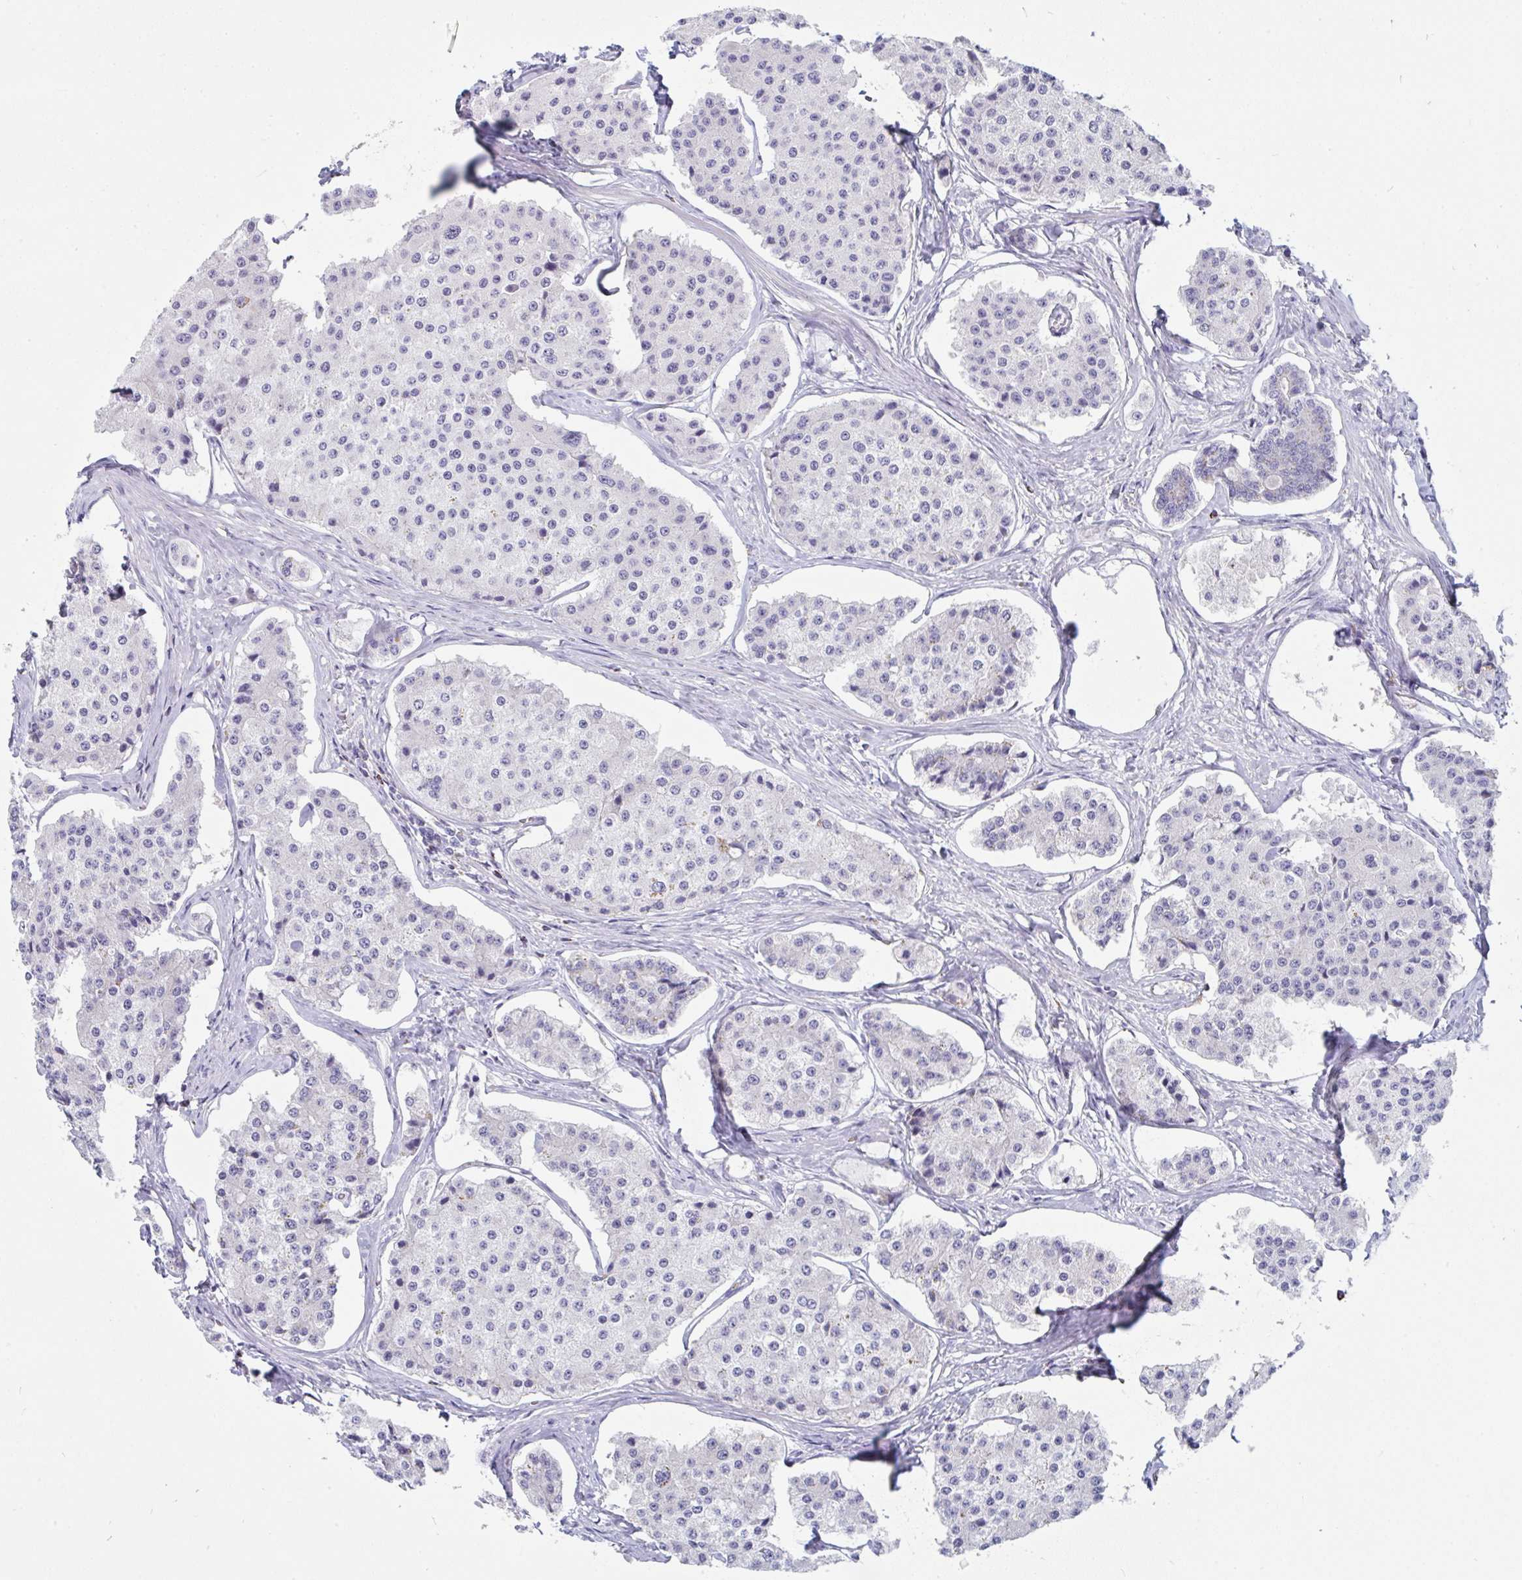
{"staining": {"intensity": "negative", "quantity": "none", "location": "none"}, "tissue": "carcinoid", "cell_type": "Tumor cells", "image_type": "cancer", "snomed": [{"axis": "morphology", "description": "Carcinoid, malignant, NOS"}, {"axis": "topography", "description": "Small intestine"}], "caption": "Carcinoid (malignant) stained for a protein using immunohistochemistry displays no staining tumor cells.", "gene": "MGAM2", "patient": {"sex": "female", "age": 65}}